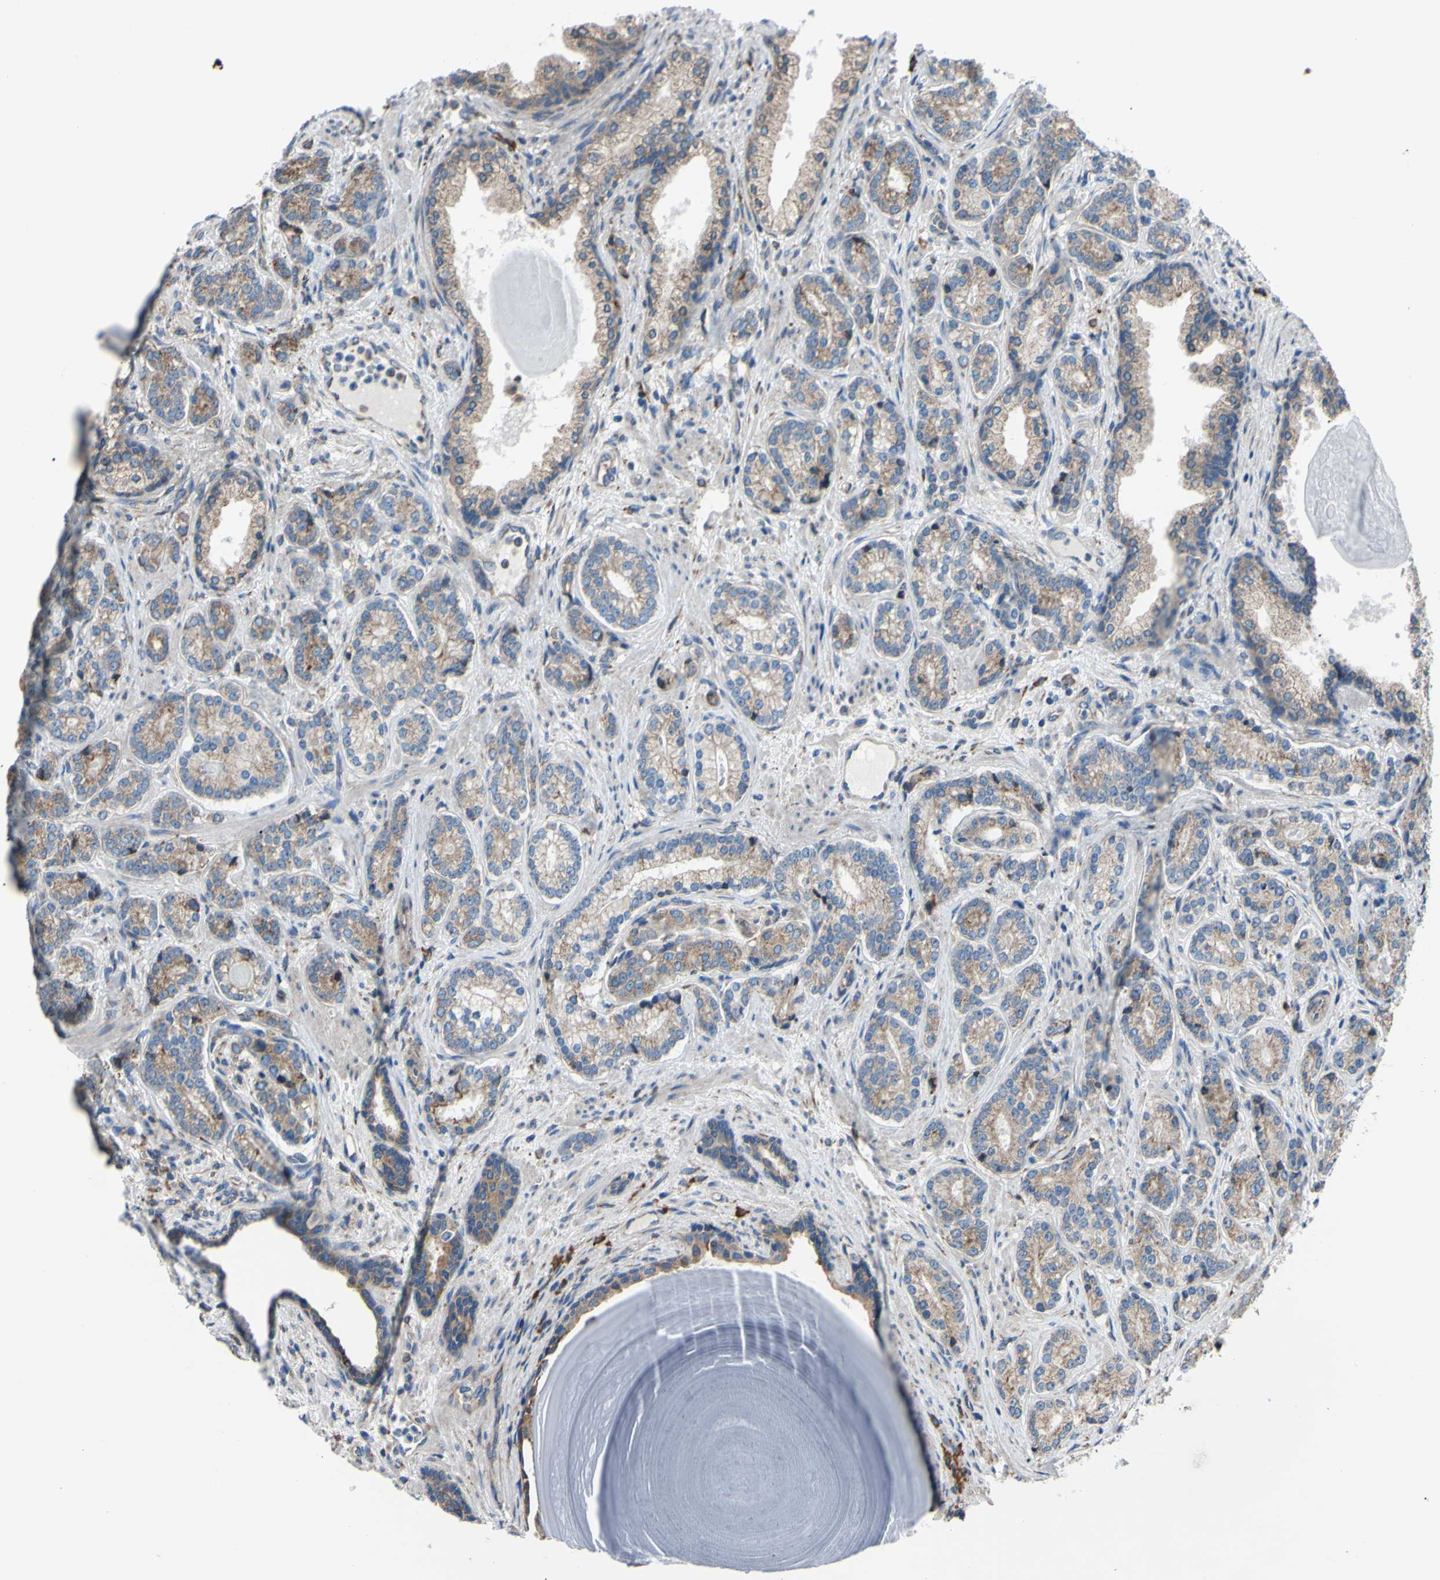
{"staining": {"intensity": "moderate", "quantity": ">75%", "location": "cytoplasmic/membranous"}, "tissue": "prostate cancer", "cell_type": "Tumor cells", "image_type": "cancer", "snomed": [{"axis": "morphology", "description": "Adenocarcinoma, High grade"}, {"axis": "topography", "description": "Prostate"}], "caption": "Tumor cells show moderate cytoplasmic/membranous expression in approximately >75% of cells in prostate adenocarcinoma (high-grade).", "gene": "BMF", "patient": {"sex": "male", "age": 61}}